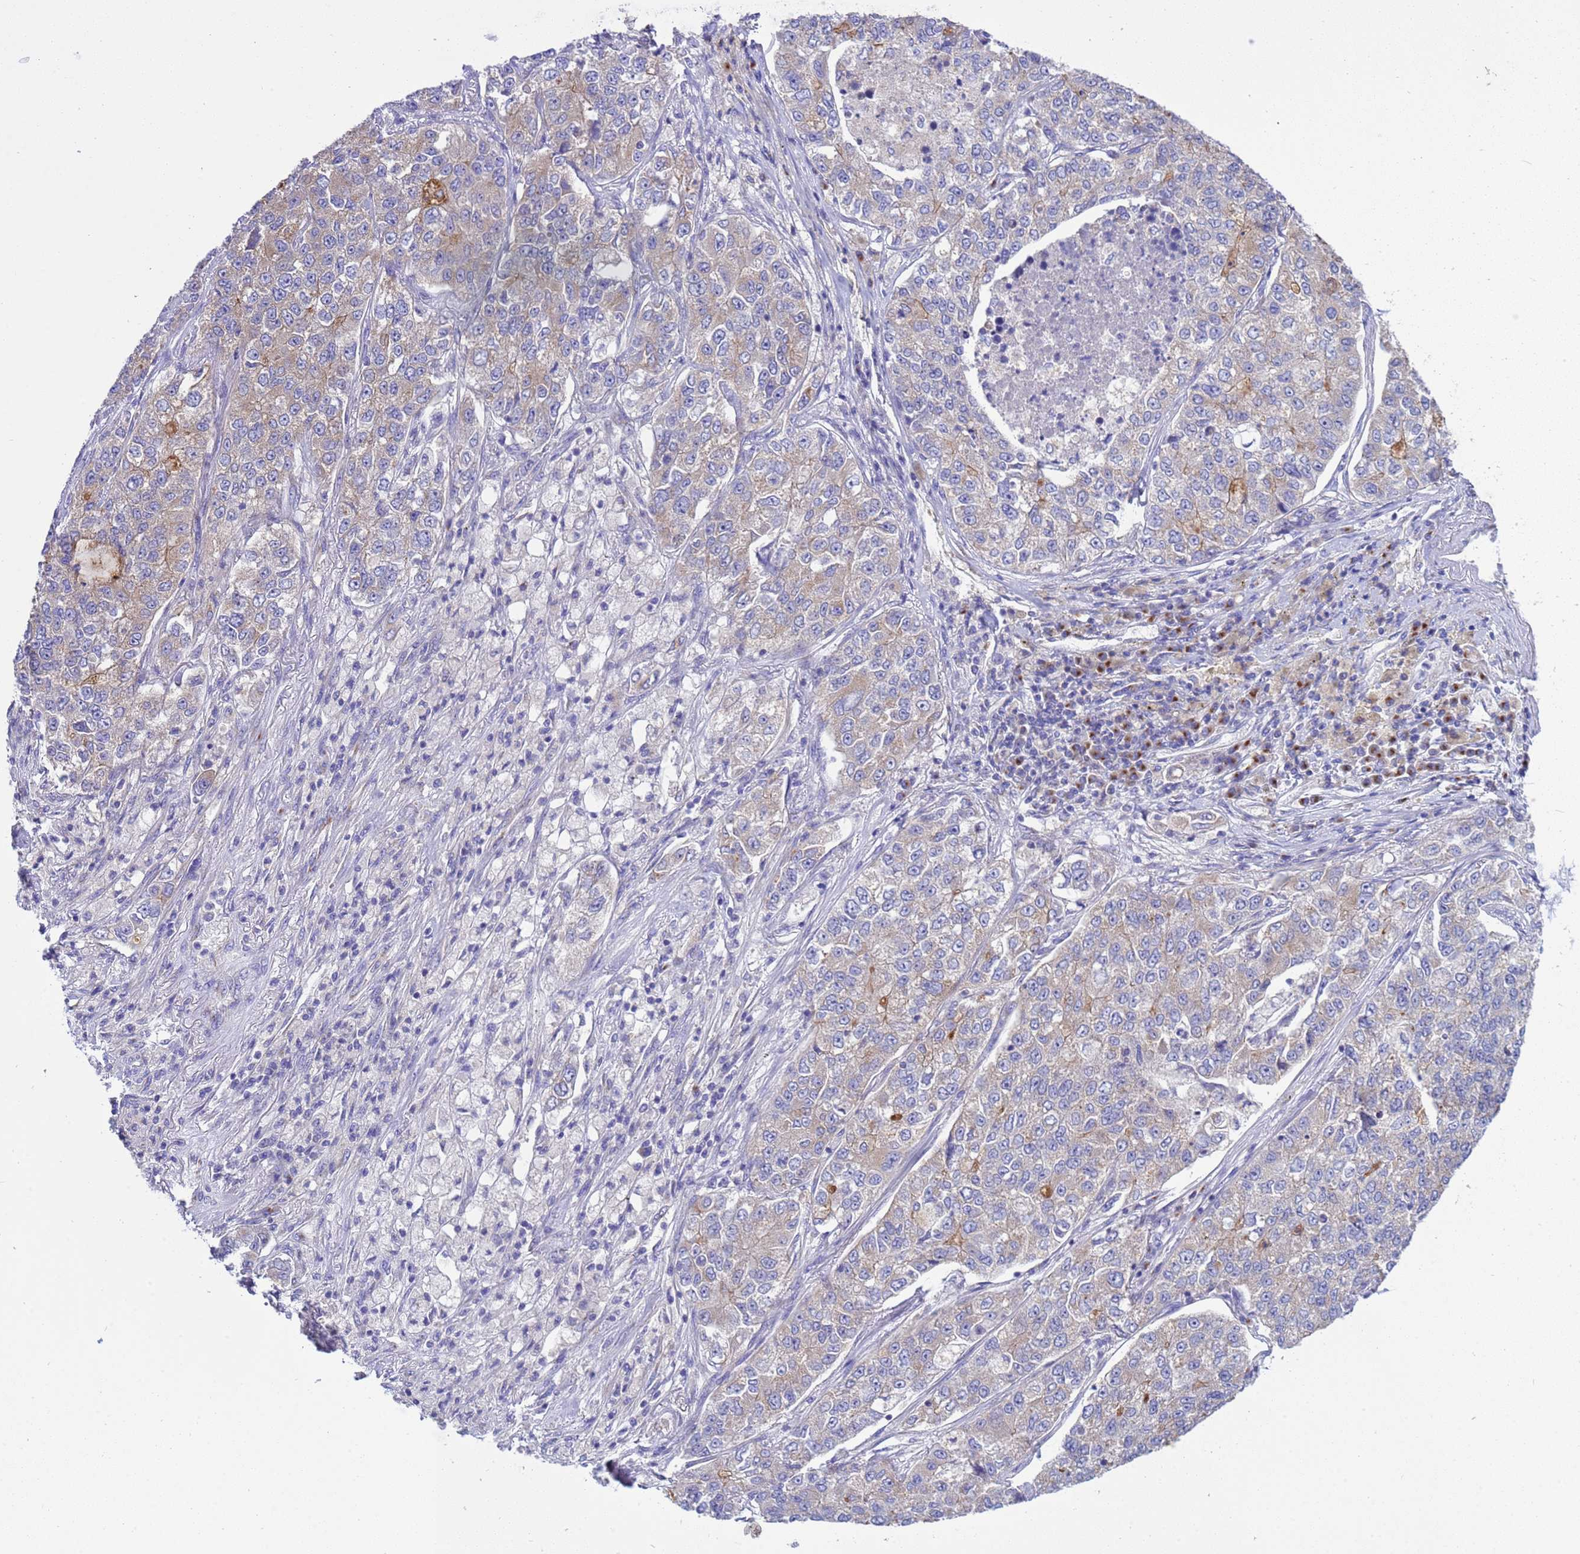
{"staining": {"intensity": "negative", "quantity": "none", "location": "none"}, "tissue": "lung cancer", "cell_type": "Tumor cells", "image_type": "cancer", "snomed": [{"axis": "morphology", "description": "Adenocarcinoma, NOS"}, {"axis": "topography", "description": "Lung"}], "caption": "Tumor cells are negative for protein expression in human lung cancer. (Stains: DAB immunohistochemistry (IHC) with hematoxylin counter stain, Microscopy: brightfield microscopy at high magnification).", "gene": "ANAPC1", "patient": {"sex": "male", "age": 49}}